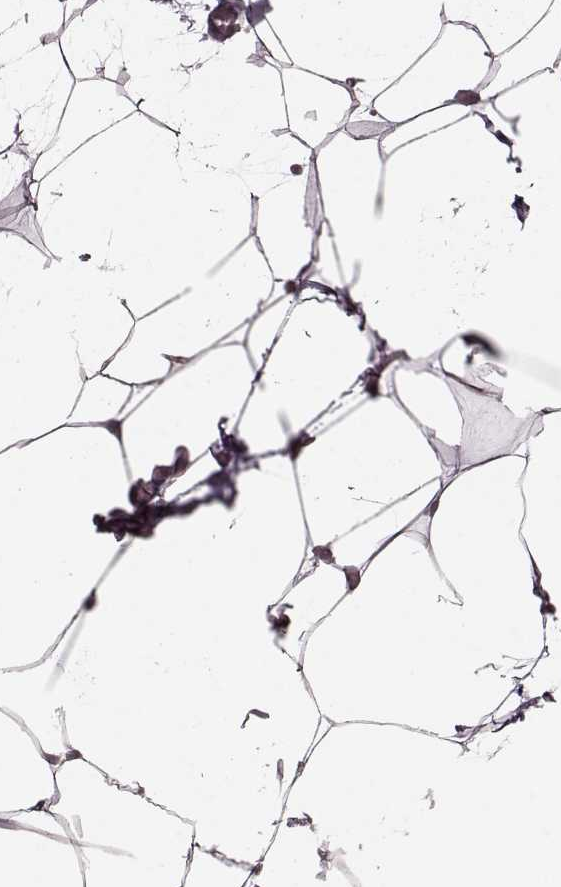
{"staining": {"intensity": "negative", "quantity": "none", "location": "none"}, "tissue": "adipose tissue", "cell_type": "Adipocytes", "image_type": "normal", "snomed": [{"axis": "morphology", "description": "Normal tissue, NOS"}, {"axis": "topography", "description": "Adipose tissue"}], "caption": "Immunohistochemistry photomicrograph of benign adipose tissue stained for a protein (brown), which demonstrates no positivity in adipocytes.", "gene": "SYNPO", "patient": {"sex": "male", "age": 57}}